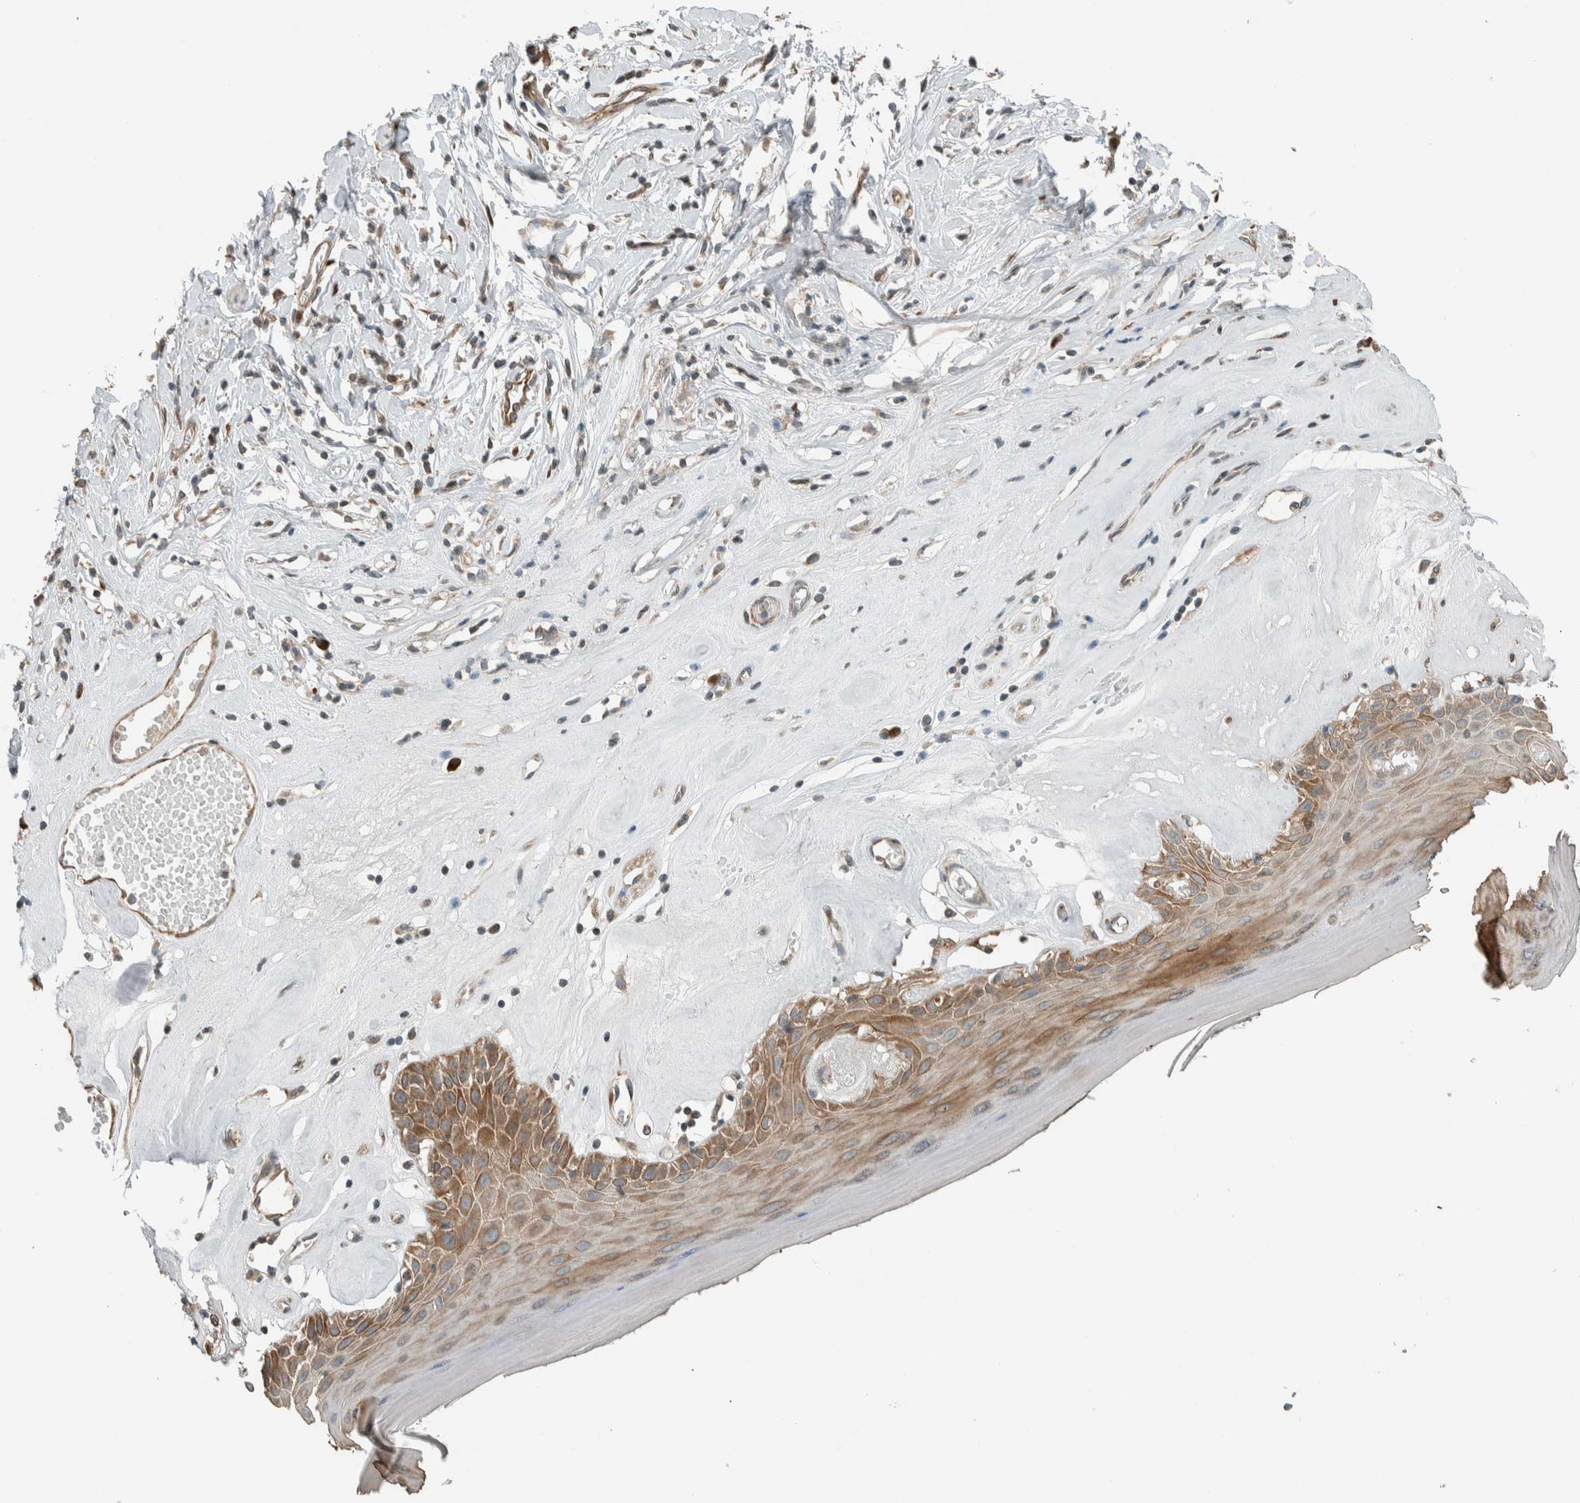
{"staining": {"intensity": "moderate", "quantity": "25%-75%", "location": "cytoplasmic/membranous"}, "tissue": "skin", "cell_type": "Epidermal cells", "image_type": "normal", "snomed": [{"axis": "morphology", "description": "Normal tissue, NOS"}, {"axis": "morphology", "description": "Inflammation, NOS"}, {"axis": "topography", "description": "Vulva"}], "caption": "A micrograph of skin stained for a protein exhibits moderate cytoplasmic/membranous brown staining in epidermal cells. The staining was performed using DAB, with brown indicating positive protein expression. Nuclei are stained blue with hematoxylin.", "gene": "SEL1L", "patient": {"sex": "female", "age": 84}}